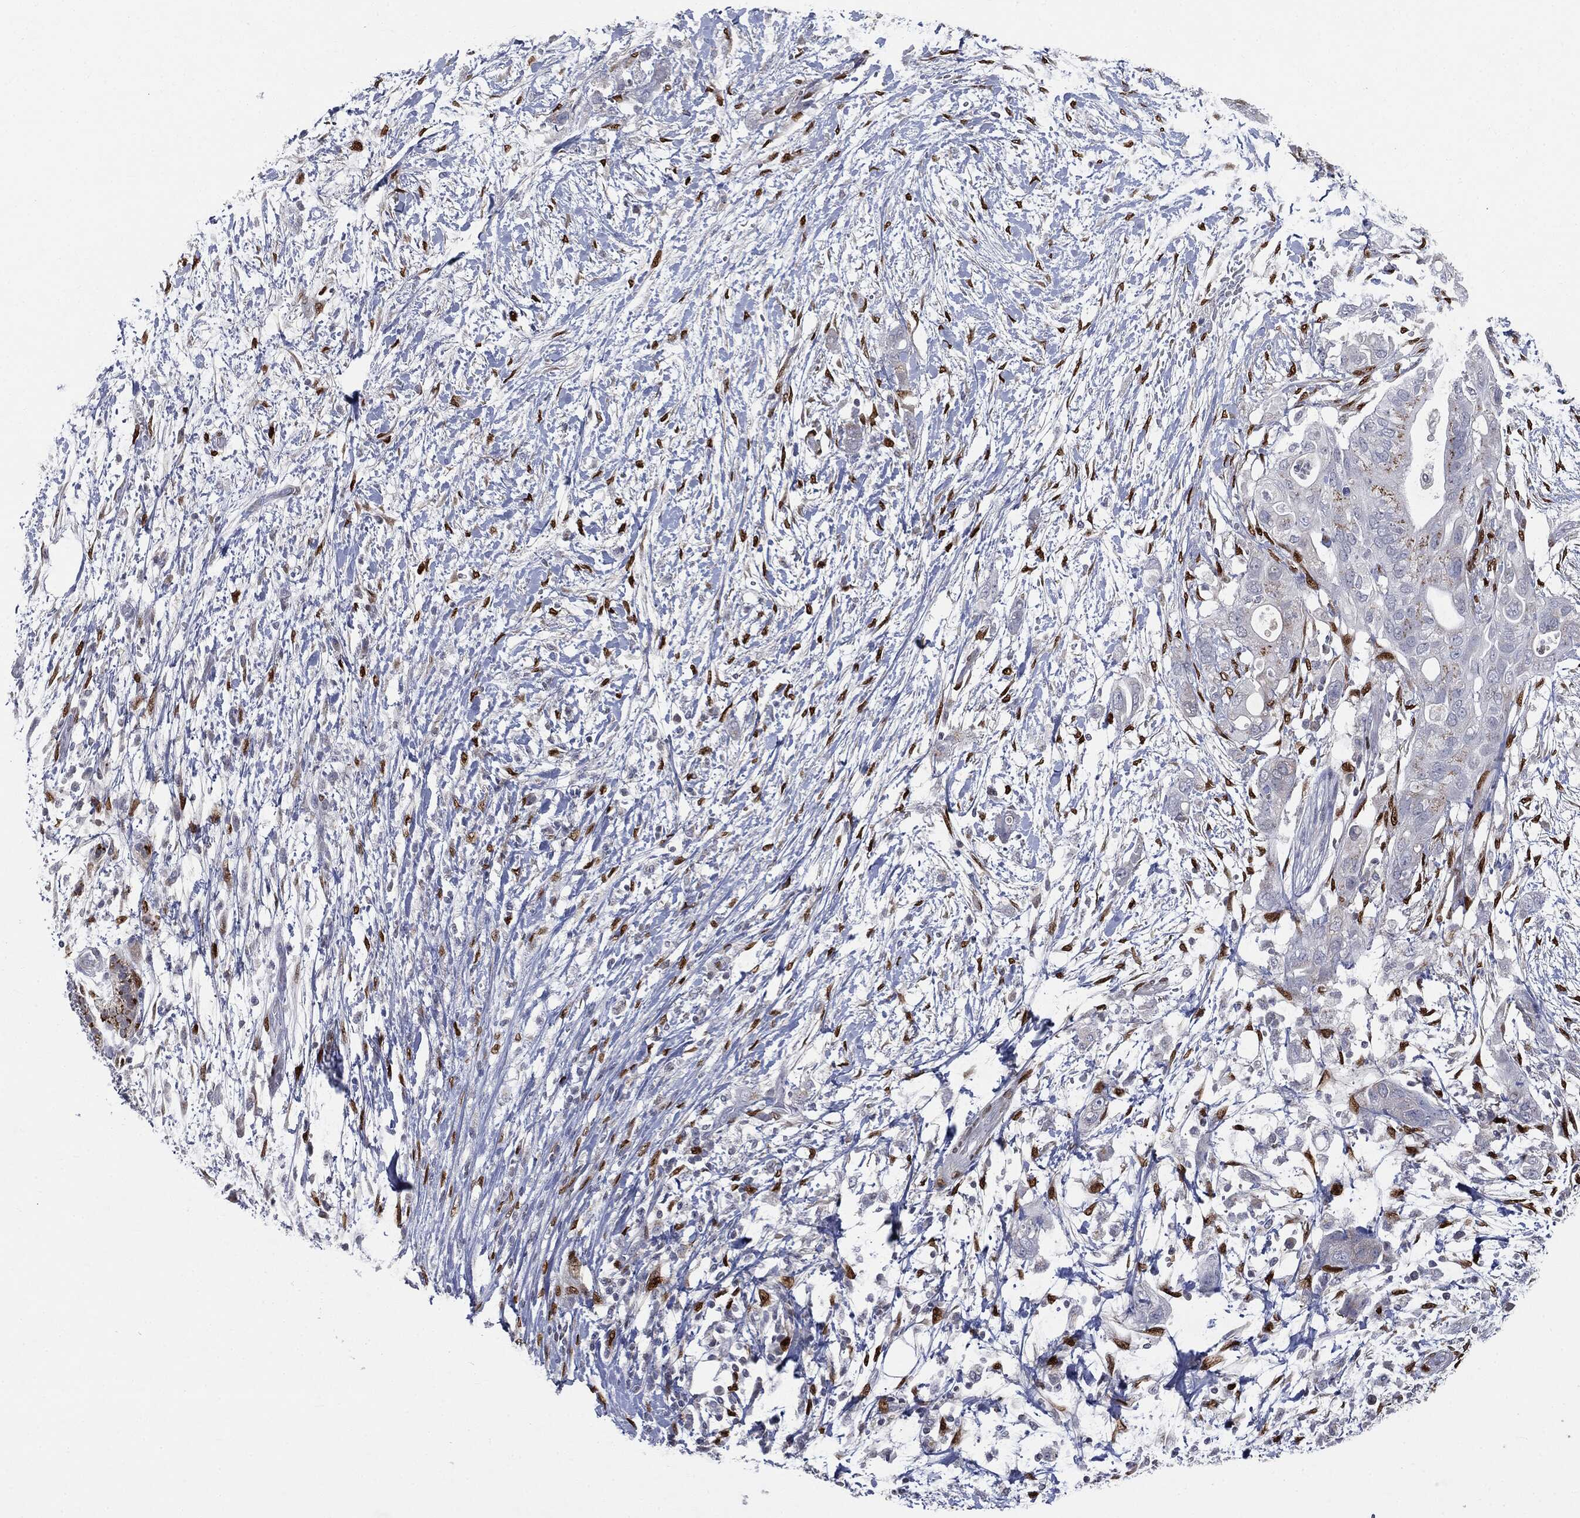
{"staining": {"intensity": "moderate", "quantity": "<25%", "location": "cytoplasmic/membranous"}, "tissue": "pancreatic cancer", "cell_type": "Tumor cells", "image_type": "cancer", "snomed": [{"axis": "morphology", "description": "Adenocarcinoma, NOS"}, {"axis": "topography", "description": "Pancreas"}], "caption": "Human pancreatic cancer (adenocarcinoma) stained with a protein marker reveals moderate staining in tumor cells.", "gene": "CASD1", "patient": {"sex": "female", "age": 72}}